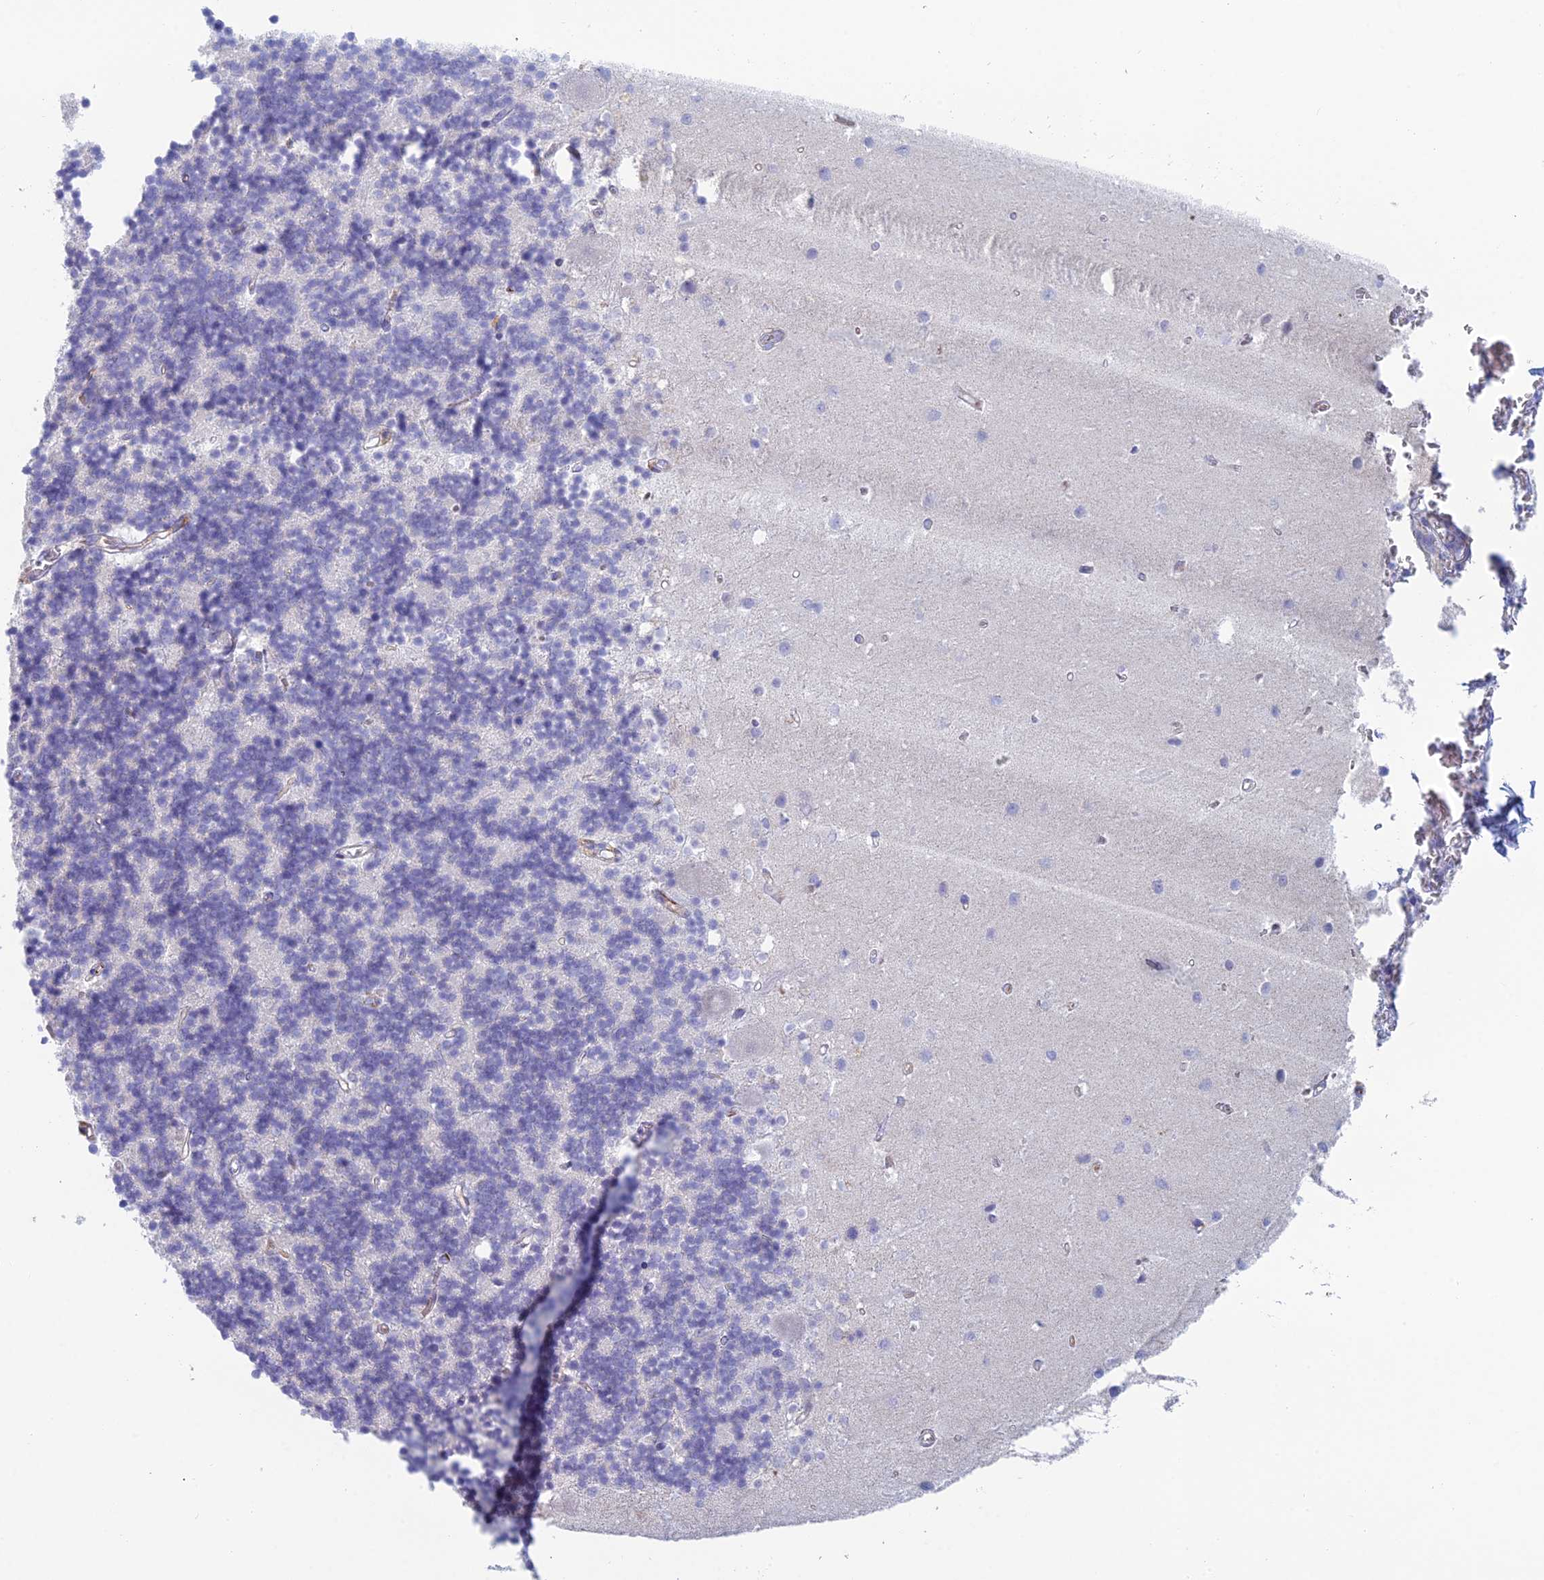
{"staining": {"intensity": "negative", "quantity": "none", "location": "none"}, "tissue": "cerebellum", "cell_type": "Cells in granular layer", "image_type": "normal", "snomed": [{"axis": "morphology", "description": "Normal tissue, NOS"}, {"axis": "topography", "description": "Cerebellum"}], "caption": "This is an immunohistochemistry image of normal human cerebellum. There is no staining in cells in granular layer.", "gene": "FERD3L", "patient": {"sex": "male", "age": 54}}